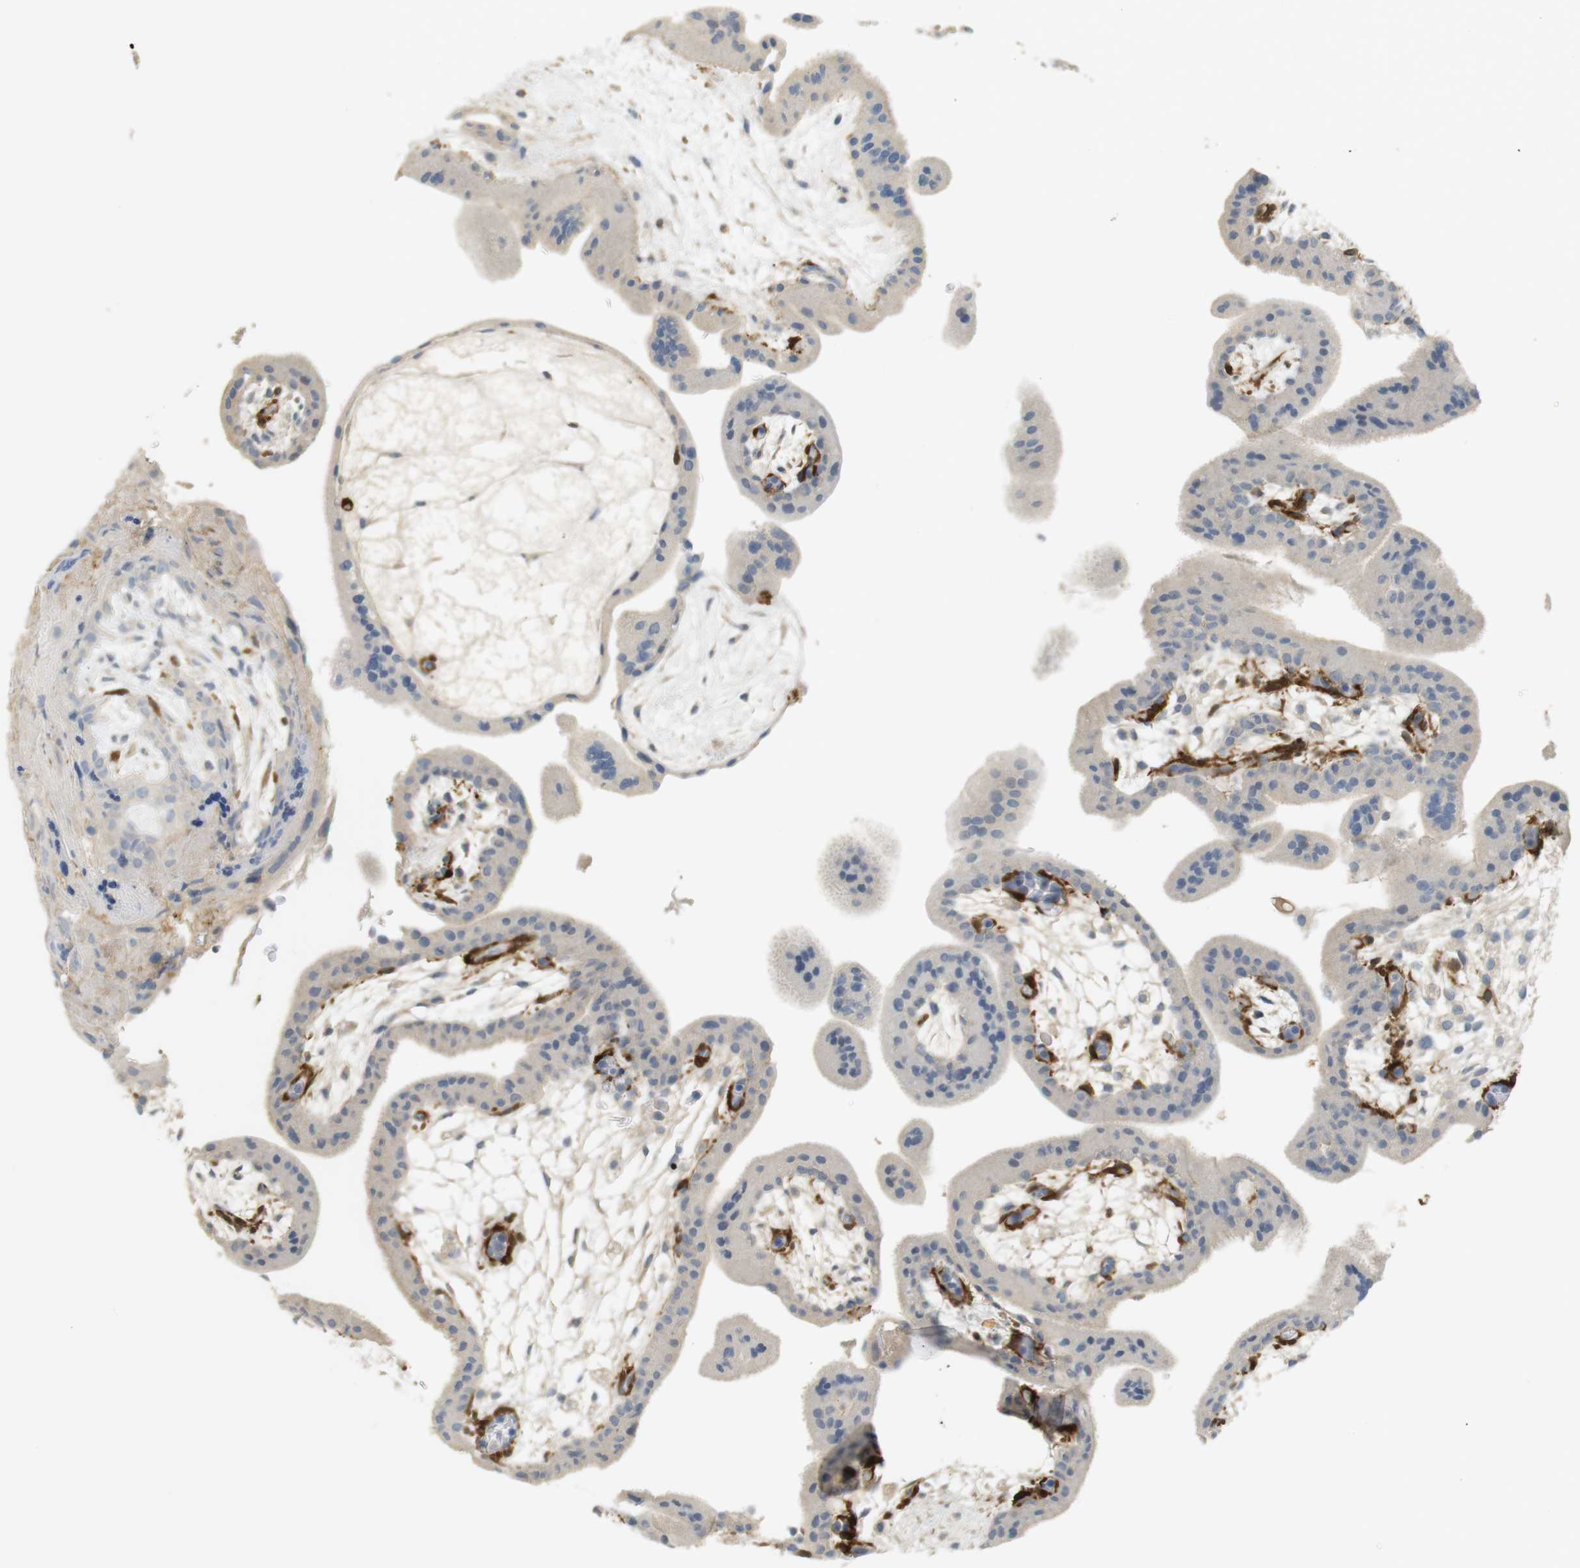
{"staining": {"intensity": "negative", "quantity": "none", "location": "none"}, "tissue": "placenta", "cell_type": "Trophoblastic cells", "image_type": "normal", "snomed": [{"axis": "morphology", "description": "Normal tissue, NOS"}, {"axis": "topography", "description": "Placenta"}], "caption": "The histopathology image reveals no staining of trophoblastic cells in unremarkable placenta.", "gene": "PDE3A", "patient": {"sex": "female", "age": 35}}